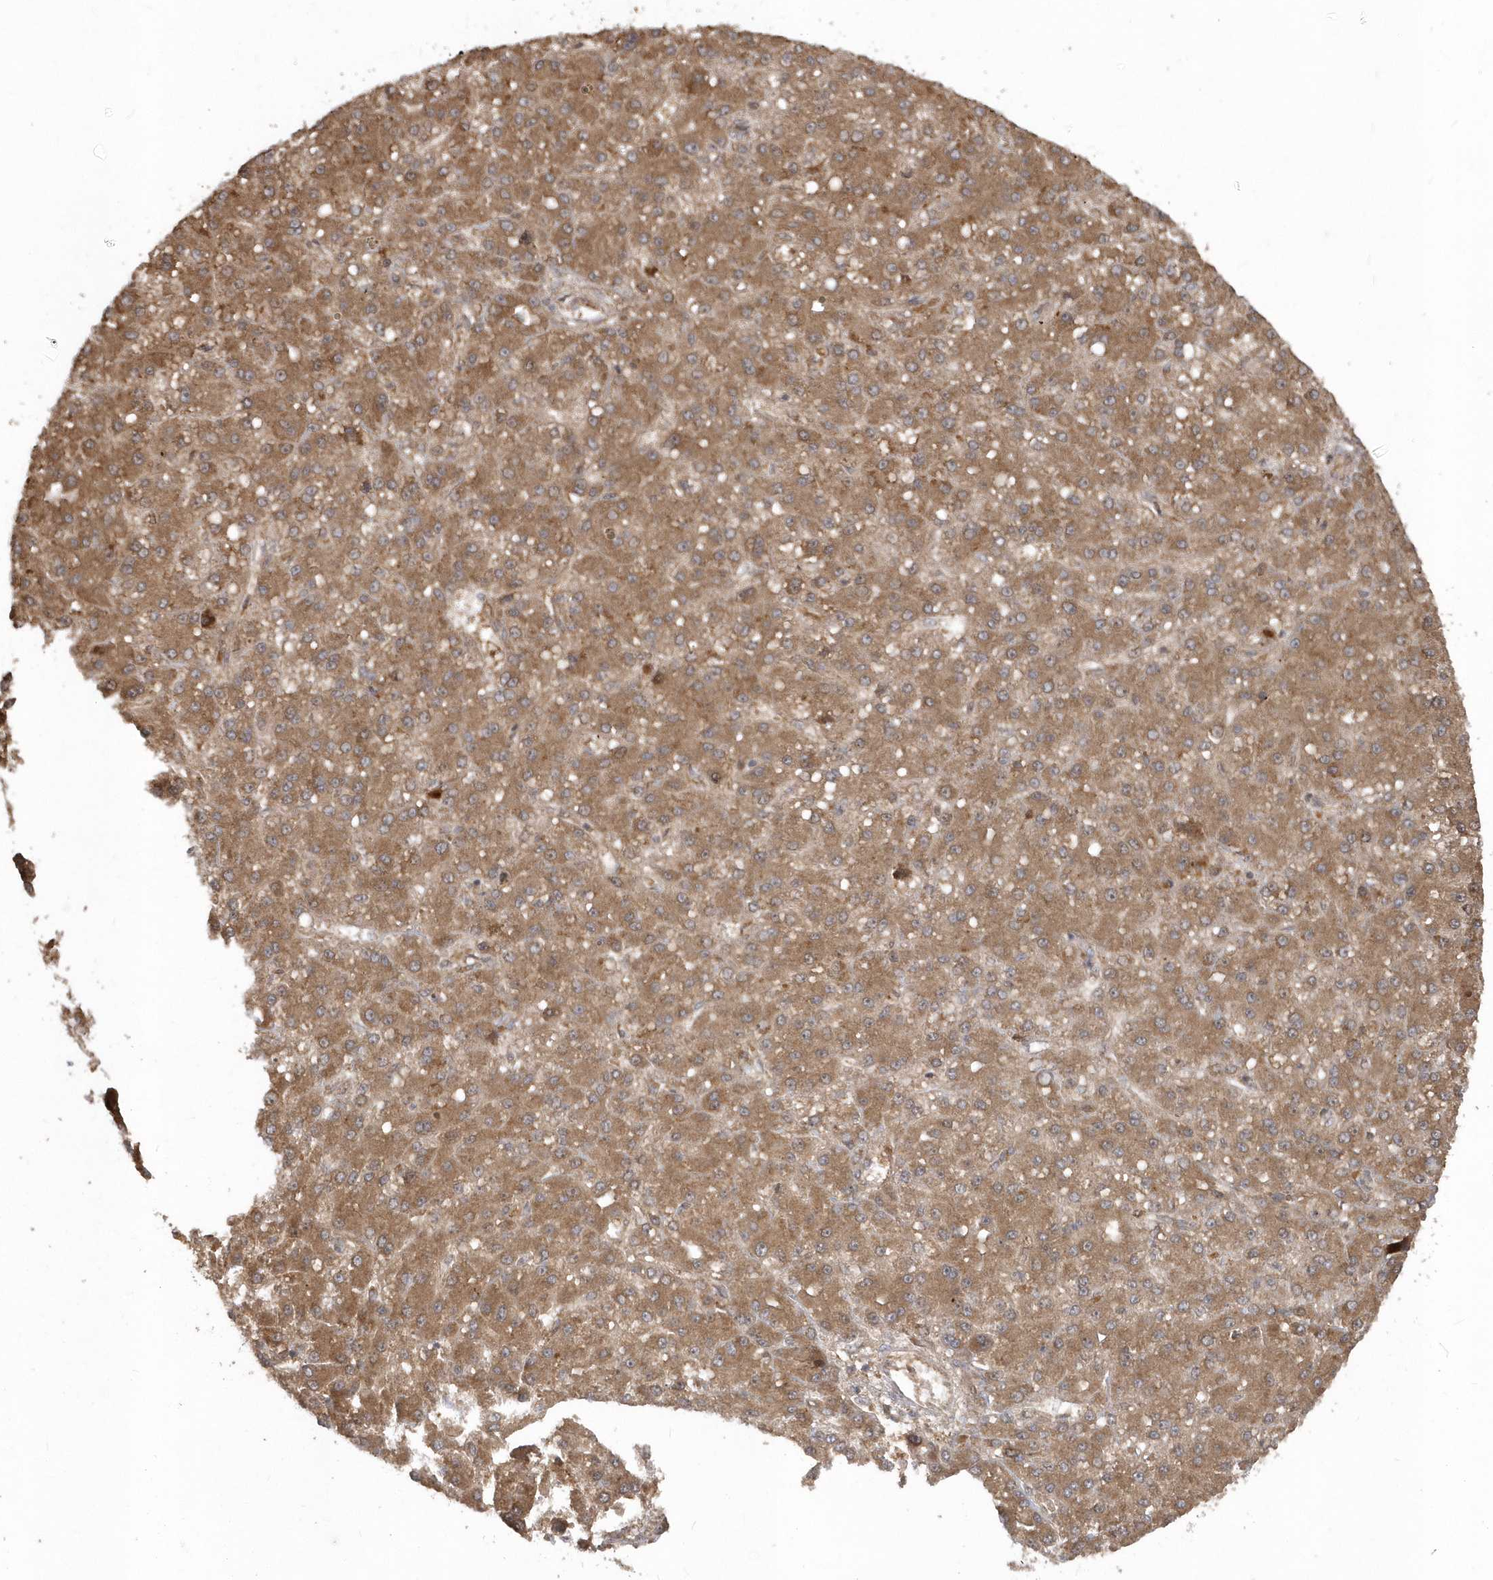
{"staining": {"intensity": "moderate", "quantity": ">75%", "location": "cytoplasmic/membranous"}, "tissue": "liver cancer", "cell_type": "Tumor cells", "image_type": "cancer", "snomed": [{"axis": "morphology", "description": "Carcinoma, Hepatocellular, NOS"}, {"axis": "topography", "description": "Liver"}], "caption": "DAB (3,3'-diaminobenzidine) immunohistochemical staining of liver cancer demonstrates moderate cytoplasmic/membranous protein staining in about >75% of tumor cells.", "gene": "HERPUD1", "patient": {"sex": "male", "age": 67}}